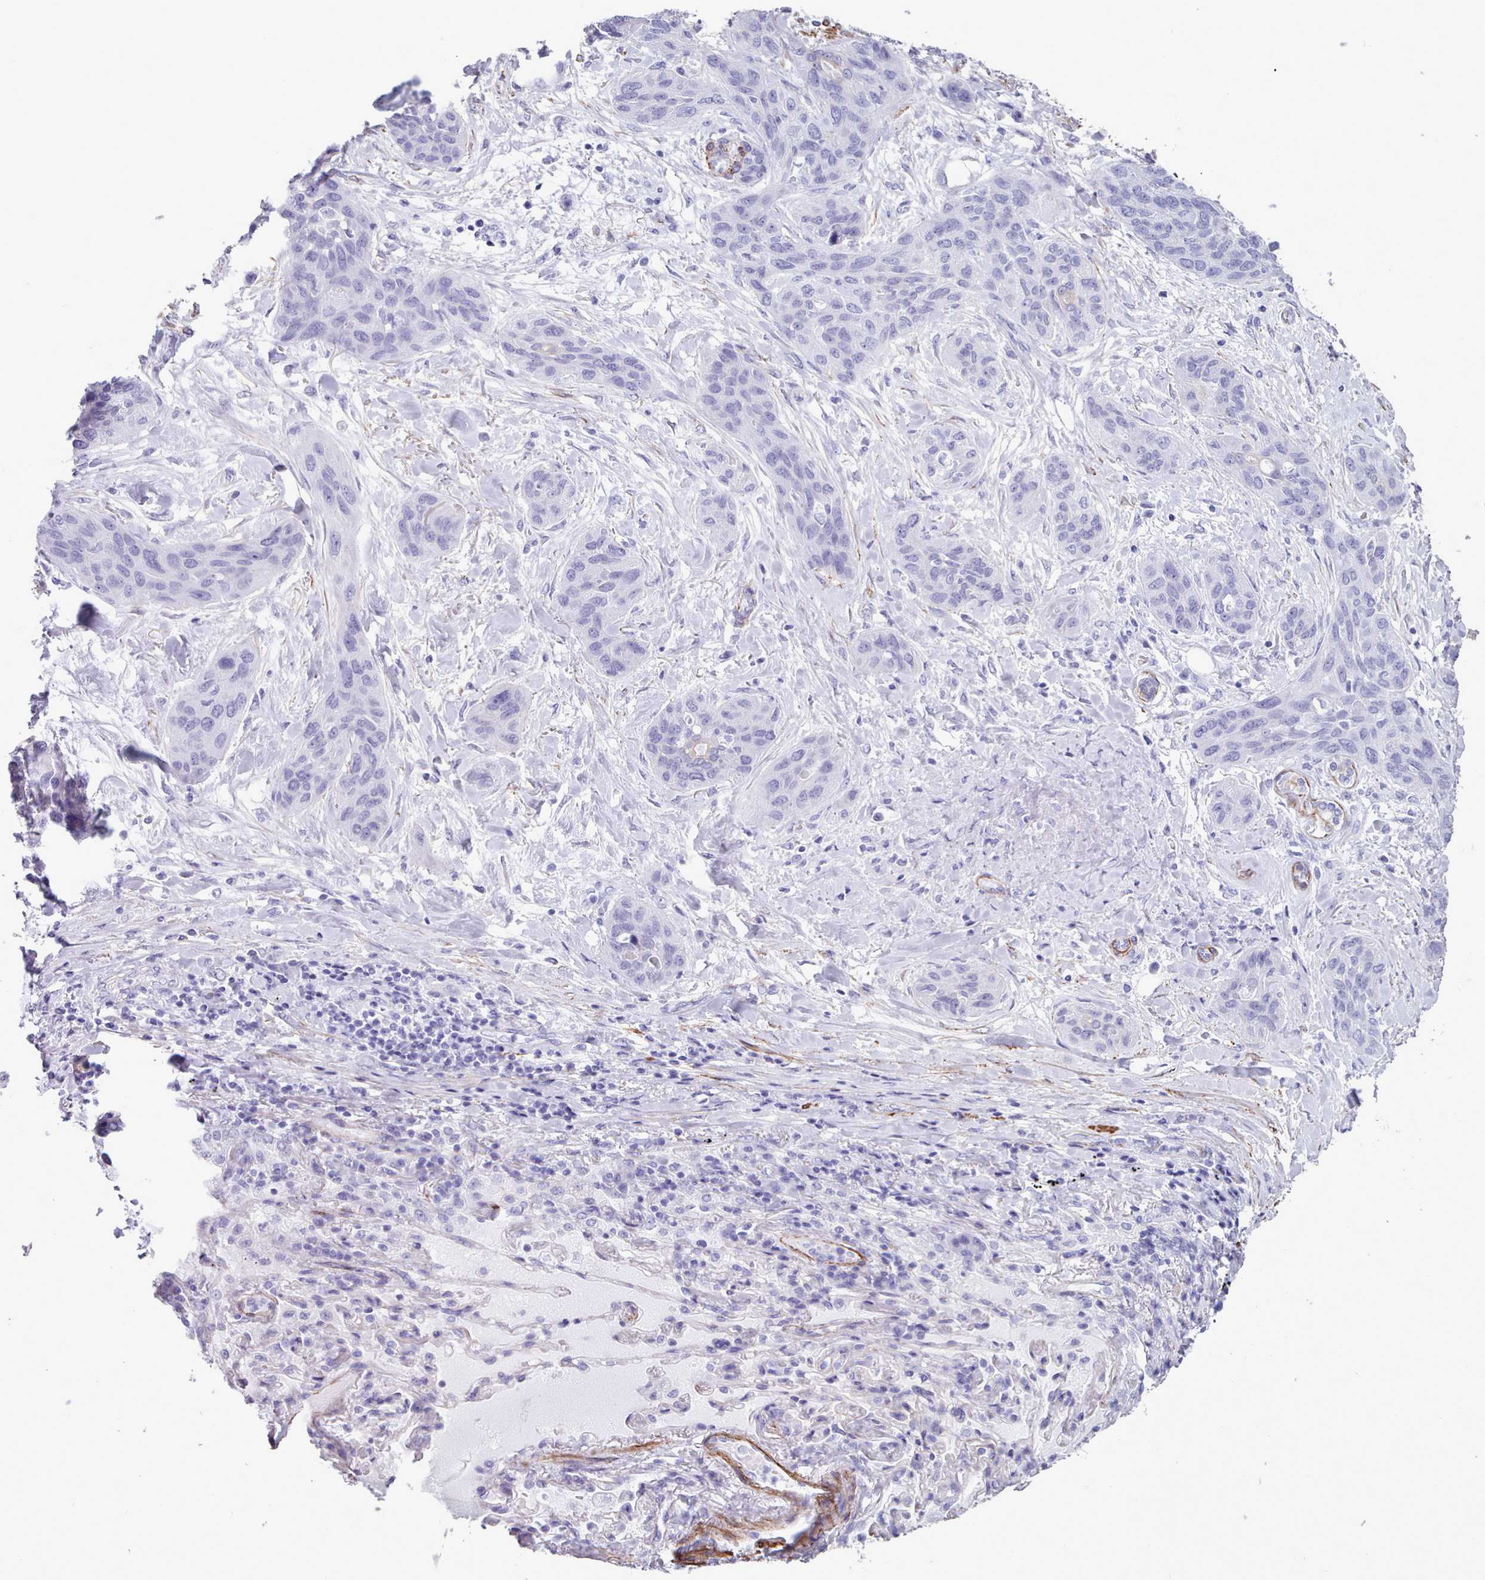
{"staining": {"intensity": "negative", "quantity": "none", "location": "none"}, "tissue": "lung cancer", "cell_type": "Tumor cells", "image_type": "cancer", "snomed": [{"axis": "morphology", "description": "Squamous cell carcinoma, NOS"}, {"axis": "topography", "description": "Lung"}], "caption": "IHC micrograph of neoplastic tissue: lung cancer stained with DAB (3,3'-diaminobenzidine) exhibits no significant protein positivity in tumor cells.", "gene": "FPGS", "patient": {"sex": "female", "age": 70}}